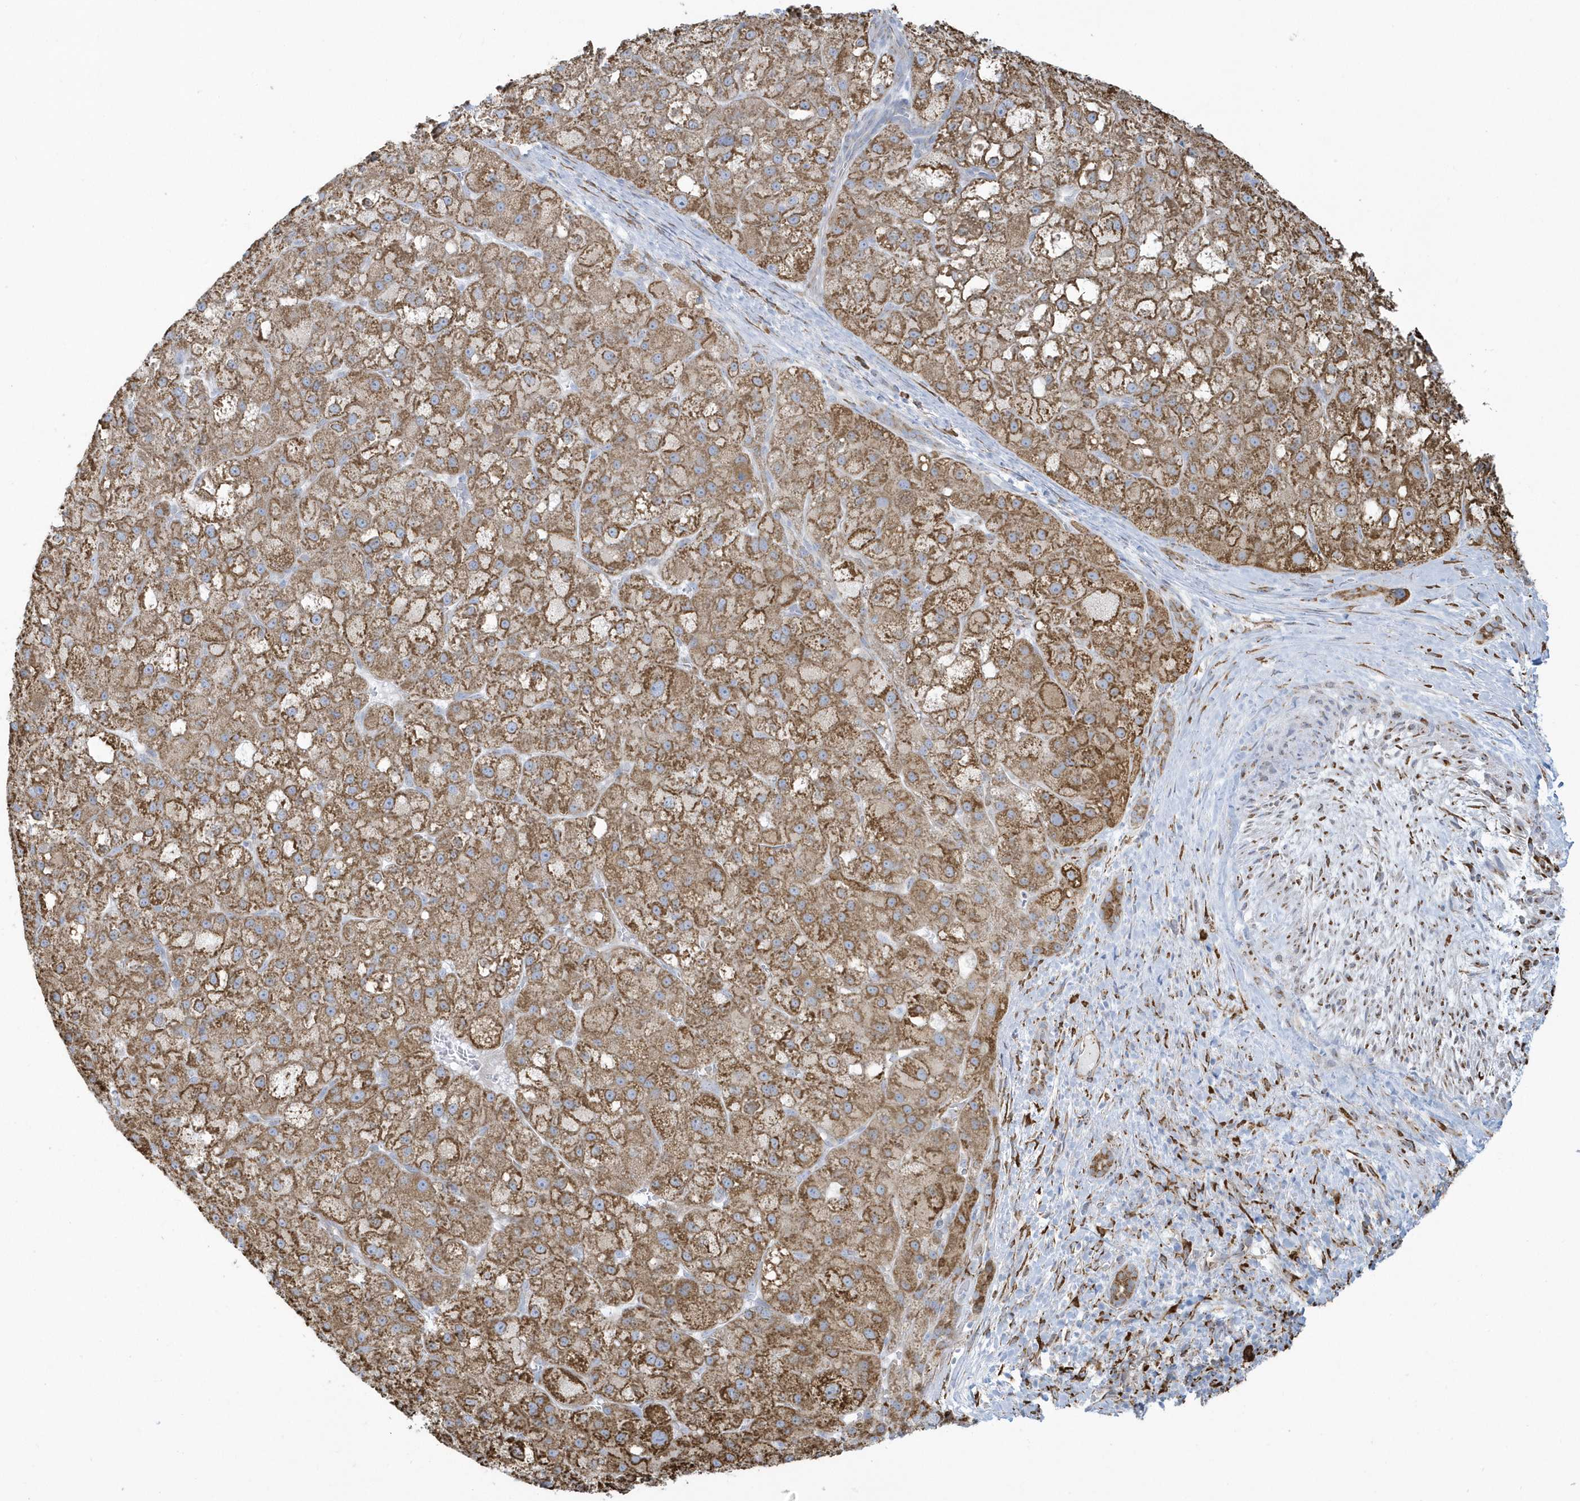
{"staining": {"intensity": "moderate", "quantity": ">75%", "location": "cytoplasmic/membranous"}, "tissue": "liver cancer", "cell_type": "Tumor cells", "image_type": "cancer", "snomed": [{"axis": "morphology", "description": "Carcinoma, Hepatocellular, NOS"}, {"axis": "topography", "description": "Liver"}], "caption": "Human liver cancer (hepatocellular carcinoma) stained with a protein marker reveals moderate staining in tumor cells.", "gene": "DCAF1", "patient": {"sex": "male", "age": 57}}